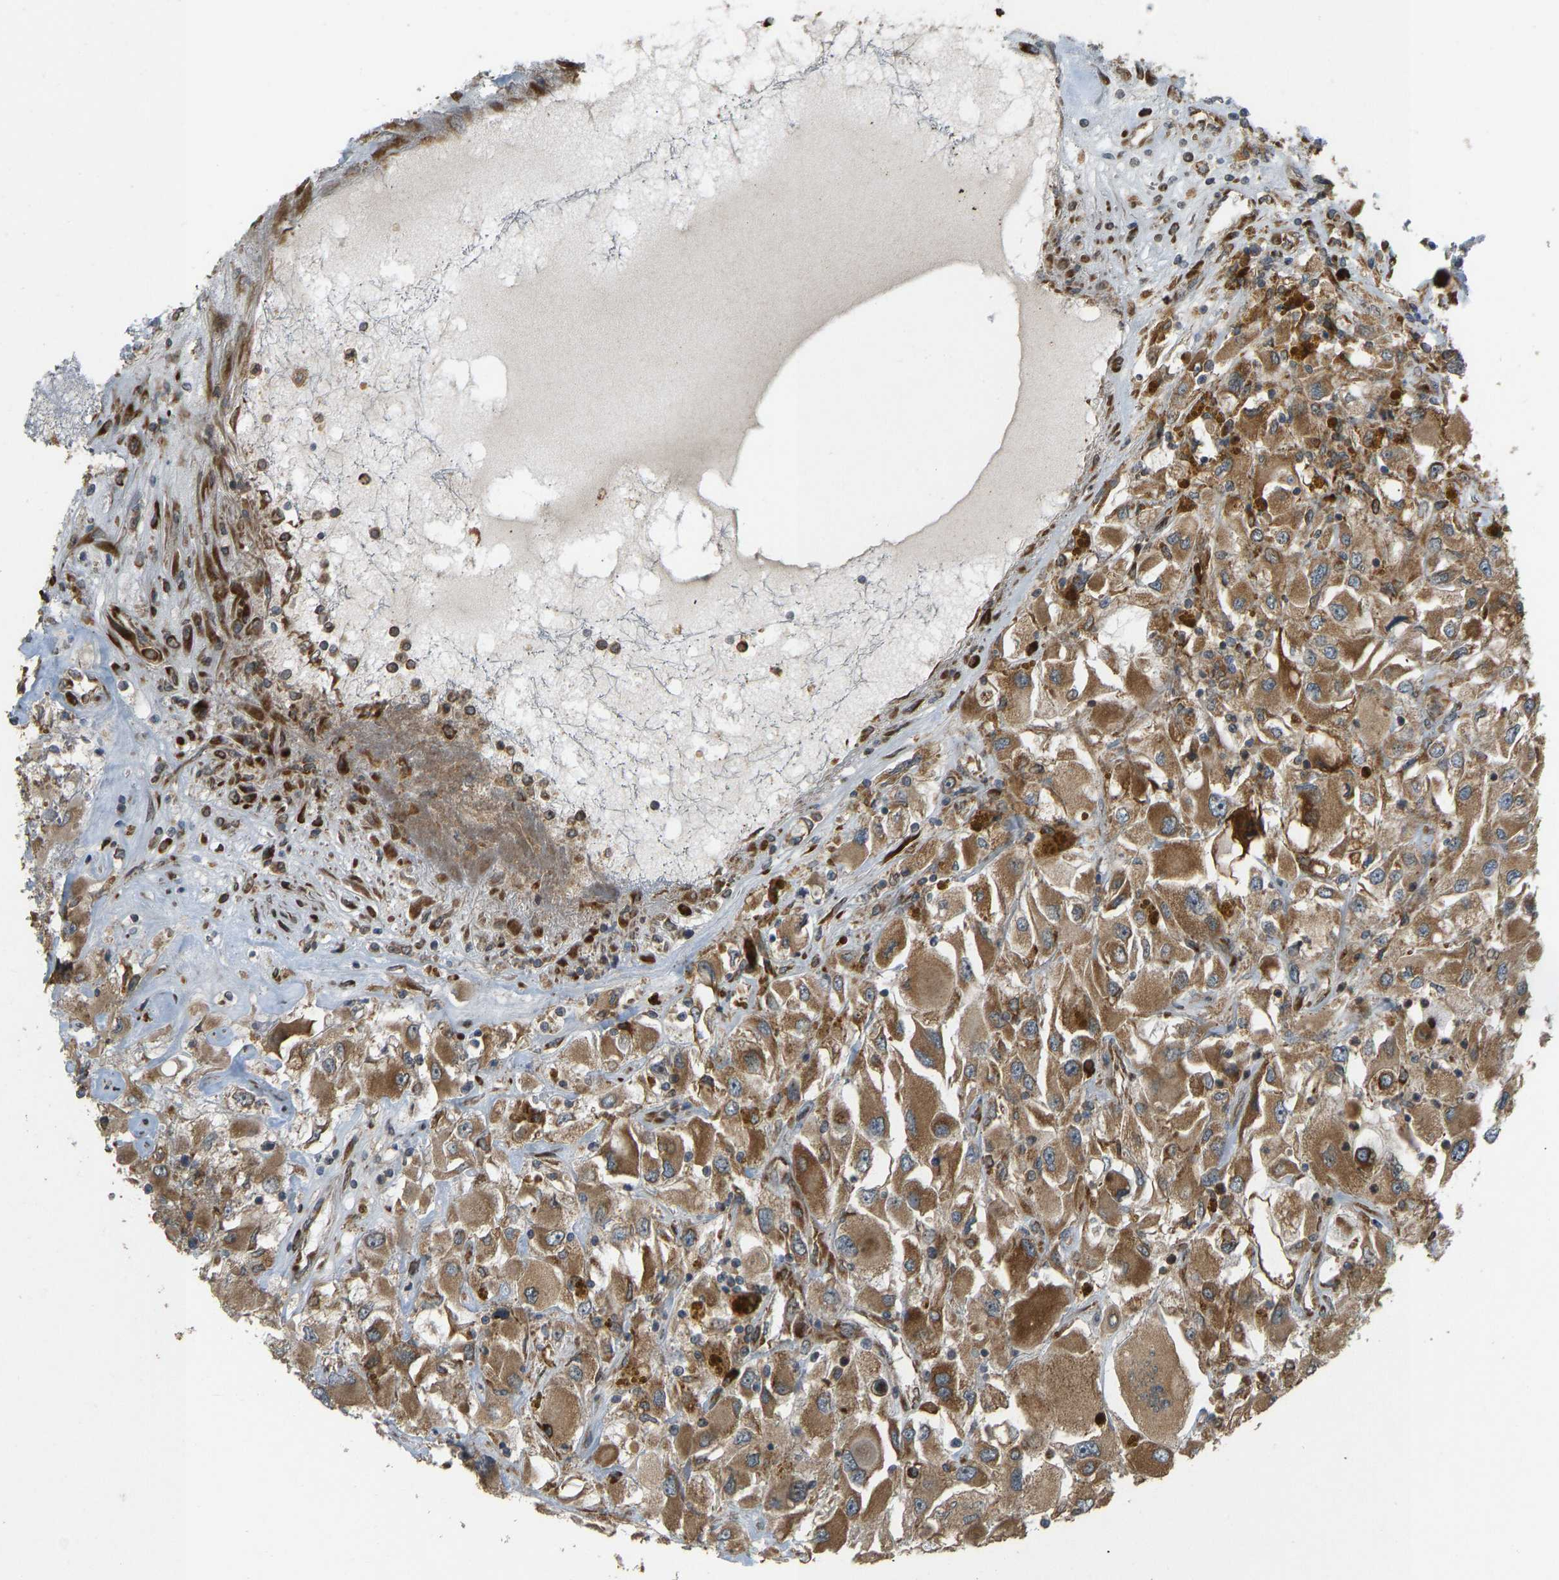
{"staining": {"intensity": "moderate", "quantity": ">75%", "location": "cytoplasmic/membranous"}, "tissue": "renal cancer", "cell_type": "Tumor cells", "image_type": "cancer", "snomed": [{"axis": "morphology", "description": "Adenocarcinoma, NOS"}, {"axis": "topography", "description": "Kidney"}], "caption": "Protein staining of renal cancer tissue exhibits moderate cytoplasmic/membranous staining in about >75% of tumor cells. The protein of interest is stained brown, and the nuclei are stained in blue (DAB IHC with brightfield microscopy, high magnification).", "gene": "RPN2", "patient": {"sex": "female", "age": 52}}